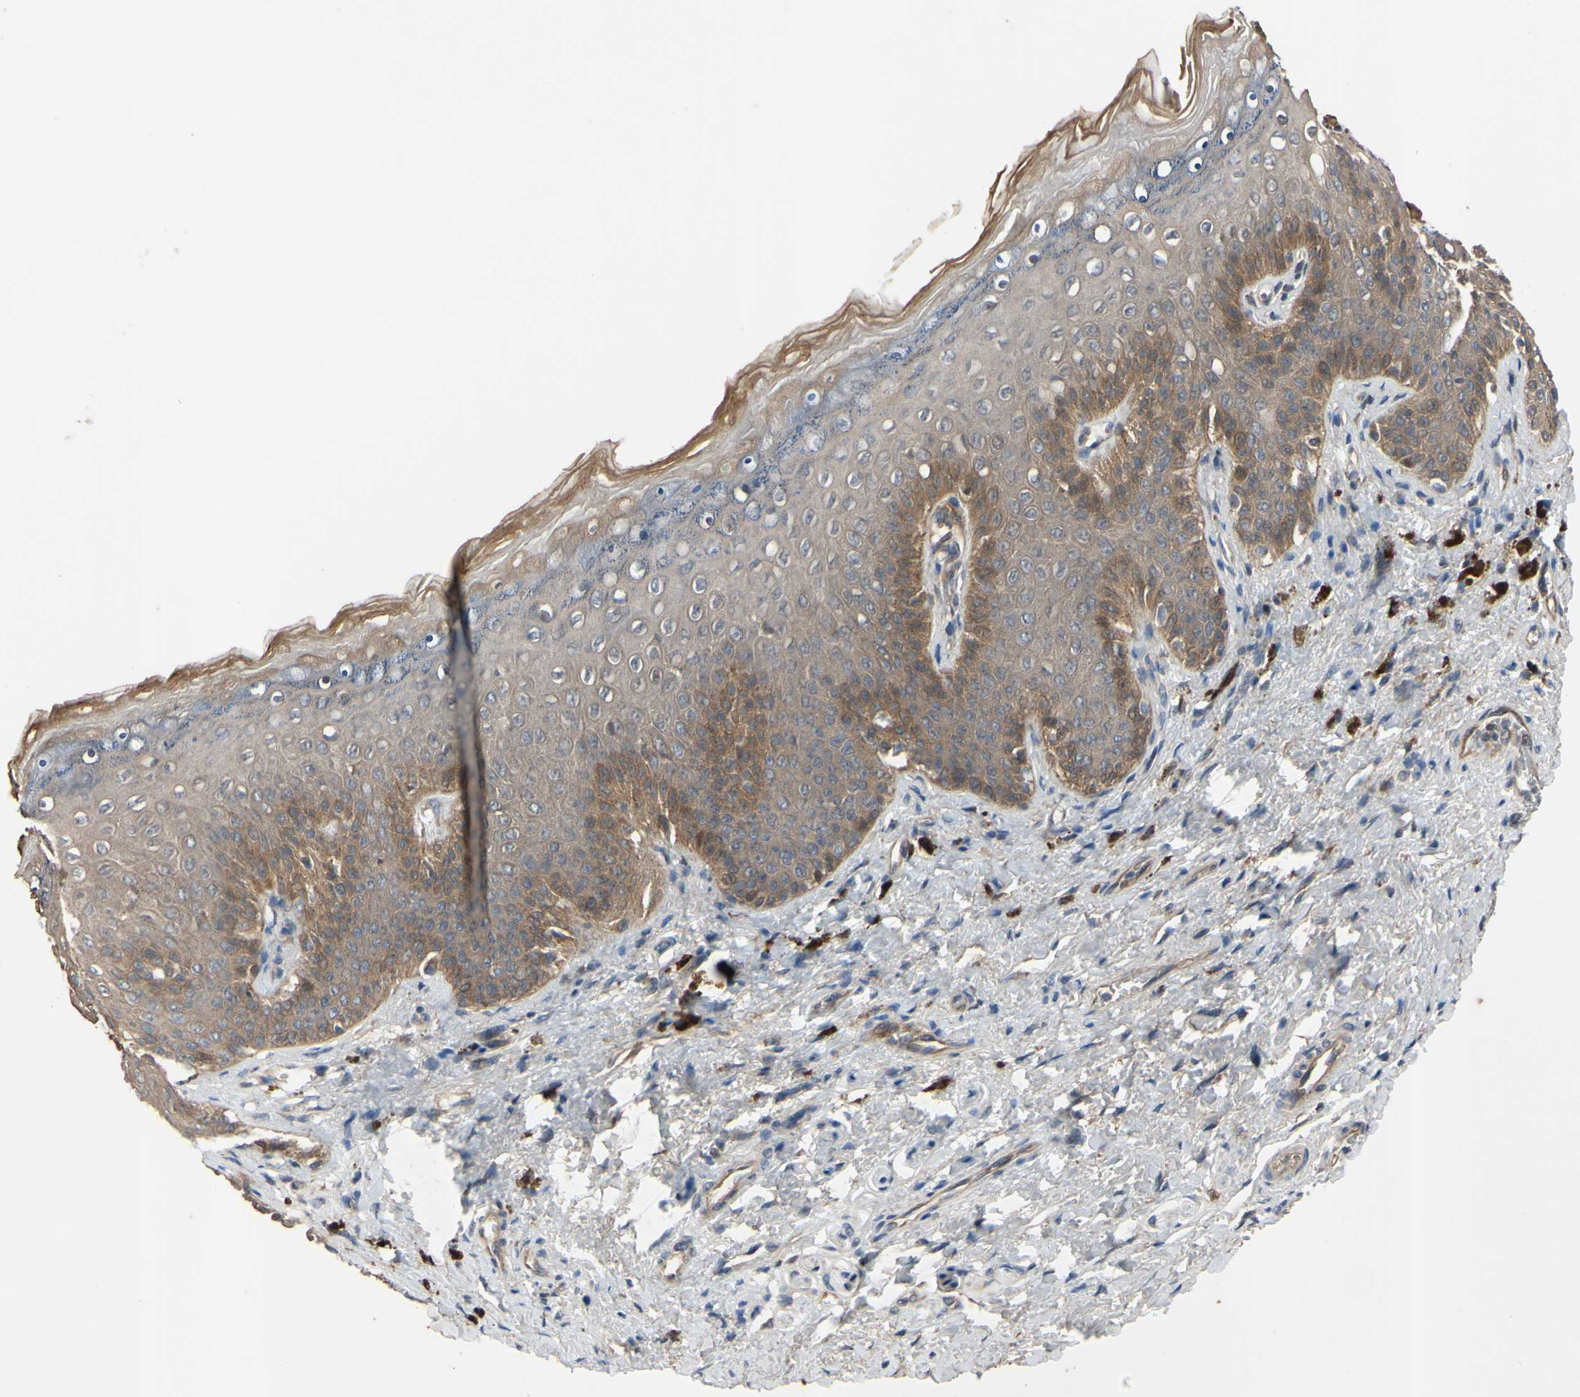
{"staining": {"intensity": "moderate", "quantity": "25%-75%", "location": "cytoplasmic/membranous"}, "tissue": "skin", "cell_type": "Epidermal cells", "image_type": "normal", "snomed": [{"axis": "morphology", "description": "Normal tissue, NOS"}, {"axis": "topography", "description": "Anal"}], "caption": "Normal skin was stained to show a protein in brown. There is medium levels of moderate cytoplasmic/membranous expression in about 25%-75% of epidermal cells. (IHC, brightfield microscopy, high magnification).", "gene": "XIAP", "patient": {"sex": "female", "age": 46}}